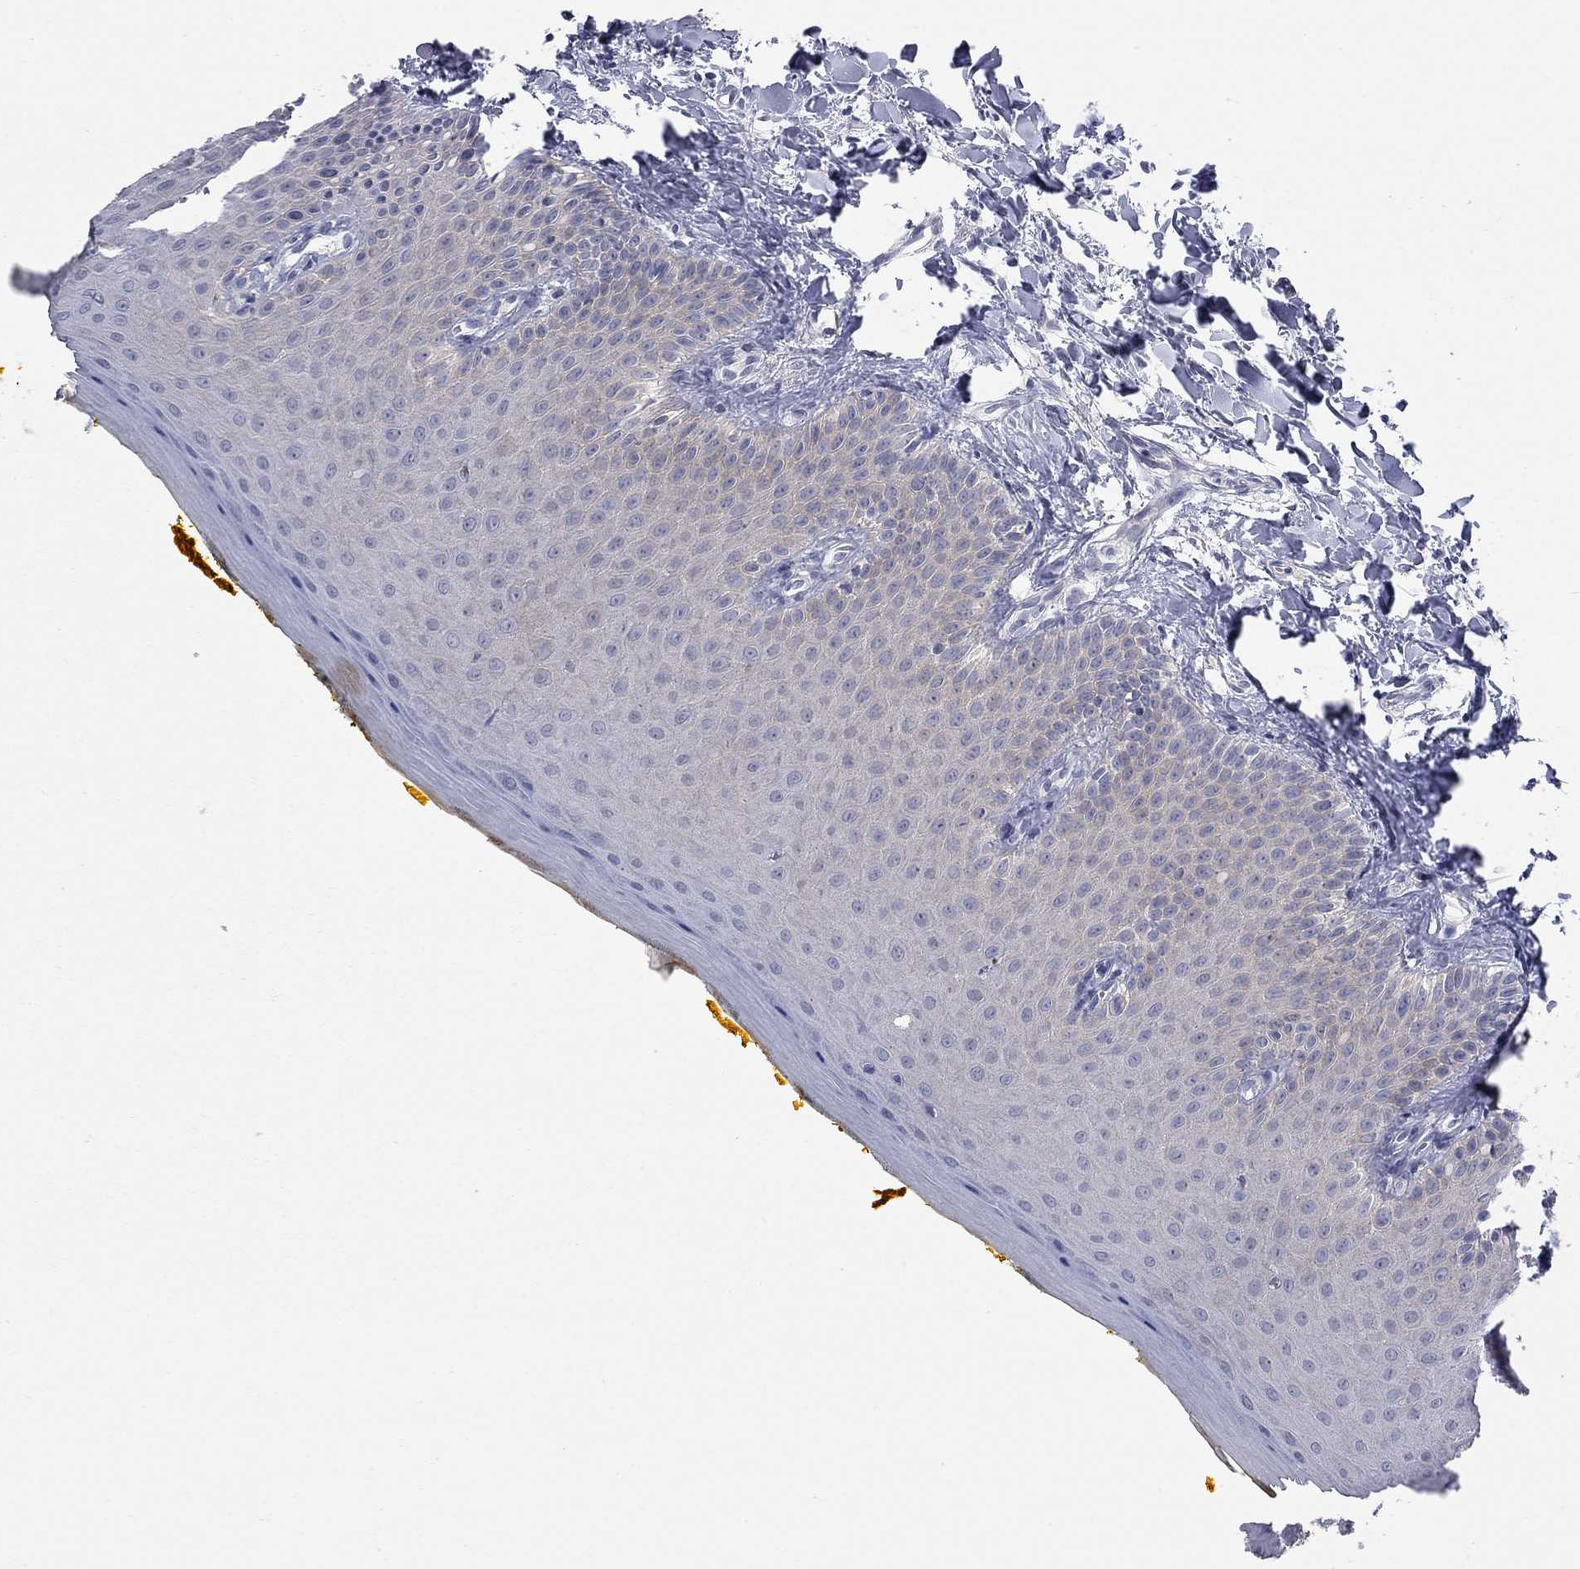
{"staining": {"intensity": "negative", "quantity": "none", "location": "none"}, "tissue": "oral mucosa", "cell_type": "Squamous epithelial cells", "image_type": "normal", "snomed": [{"axis": "morphology", "description": "Normal tissue, NOS"}, {"axis": "topography", "description": "Oral tissue"}], "caption": "Immunohistochemistry micrograph of normal oral mucosa stained for a protein (brown), which displays no expression in squamous epithelial cells.", "gene": "ENSG00000255639", "patient": {"sex": "female", "age": 43}}